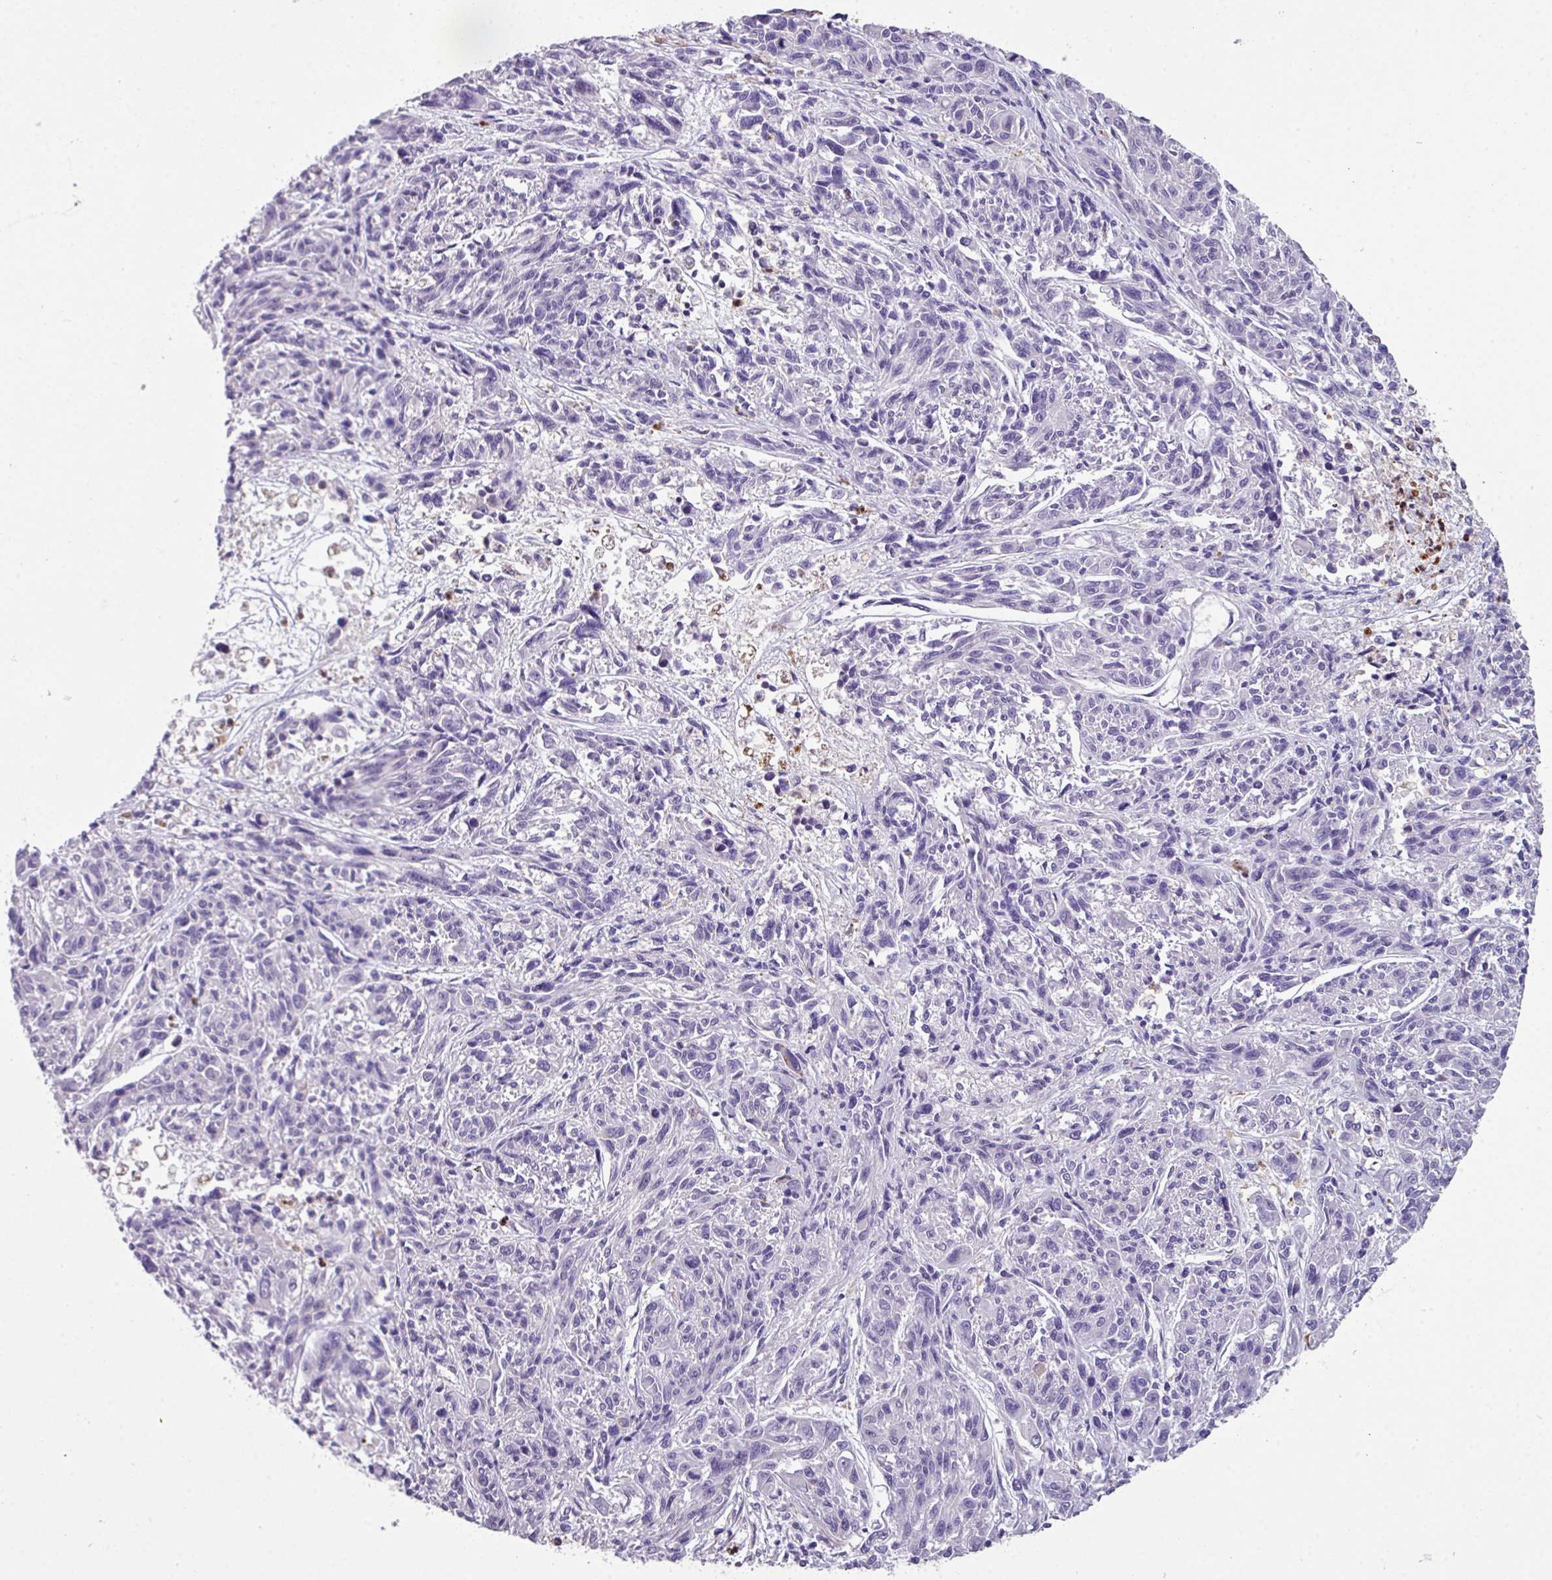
{"staining": {"intensity": "negative", "quantity": "none", "location": "none"}, "tissue": "melanoma", "cell_type": "Tumor cells", "image_type": "cancer", "snomed": [{"axis": "morphology", "description": "Malignant melanoma, NOS"}, {"axis": "topography", "description": "Skin"}], "caption": "Immunohistochemical staining of melanoma shows no significant staining in tumor cells. (DAB (3,3'-diaminobenzidine) immunohistochemistry with hematoxylin counter stain).", "gene": "ZFP3", "patient": {"sex": "male", "age": 53}}